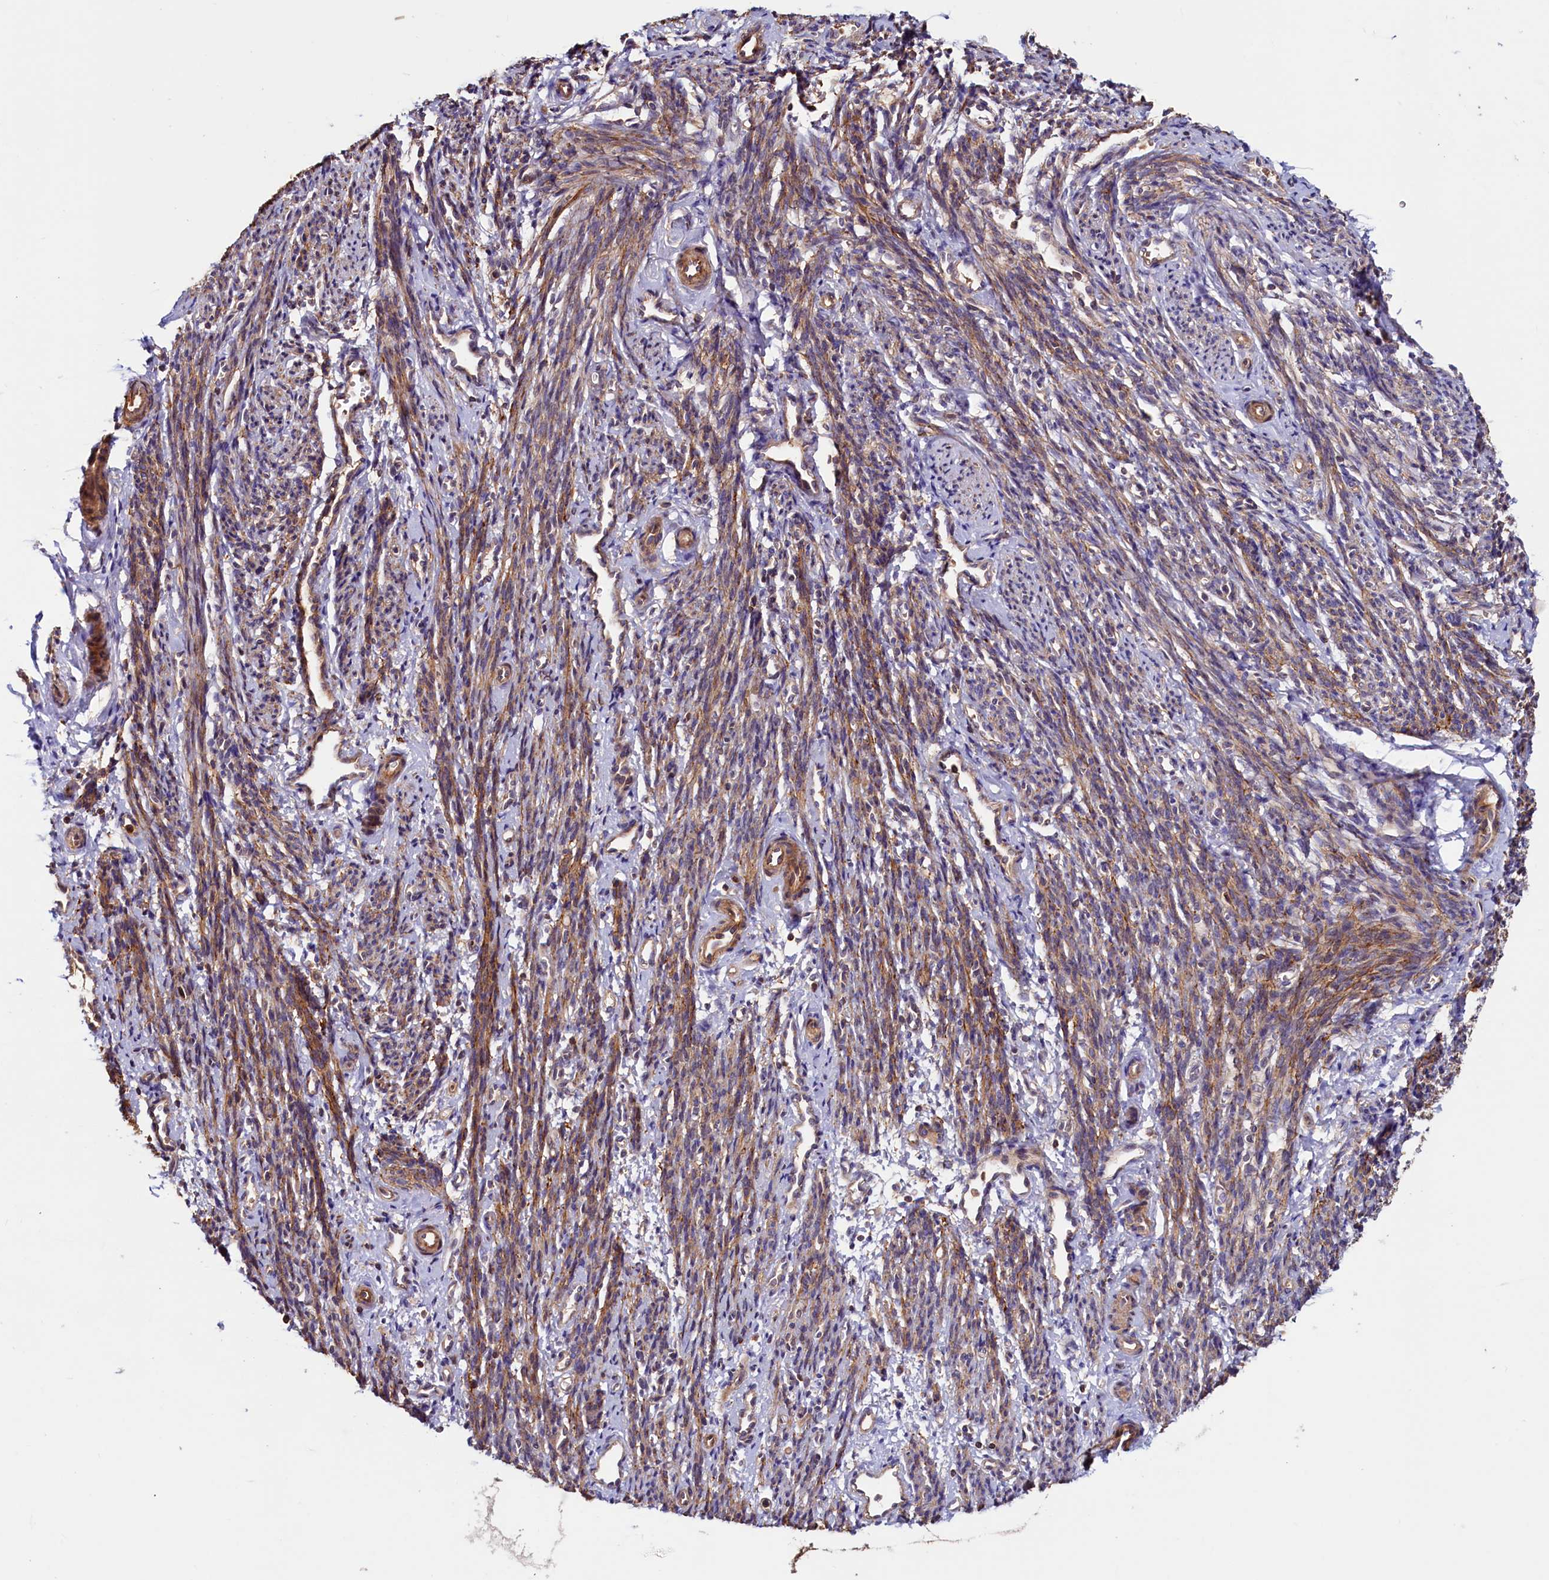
{"staining": {"intensity": "moderate", "quantity": ">75%", "location": "cytoplasmic/membranous"}, "tissue": "smooth muscle", "cell_type": "Smooth muscle cells", "image_type": "normal", "snomed": [{"axis": "morphology", "description": "Normal tissue, NOS"}, {"axis": "topography", "description": "Smooth muscle"}, {"axis": "topography", "description": "Uterus"}], "caption": "Smooth muscle cells reveal medium levels of moderate cytoplasmic/membranous staining in approximately >75% of cells in benign smooth muscle. (DAB (3,3'-diaminobenzidine) = brown stain, brightfield microscopy at high magnification).", "gene": "DUOXA1", "patient": {"sex": "female", "age": 59}}